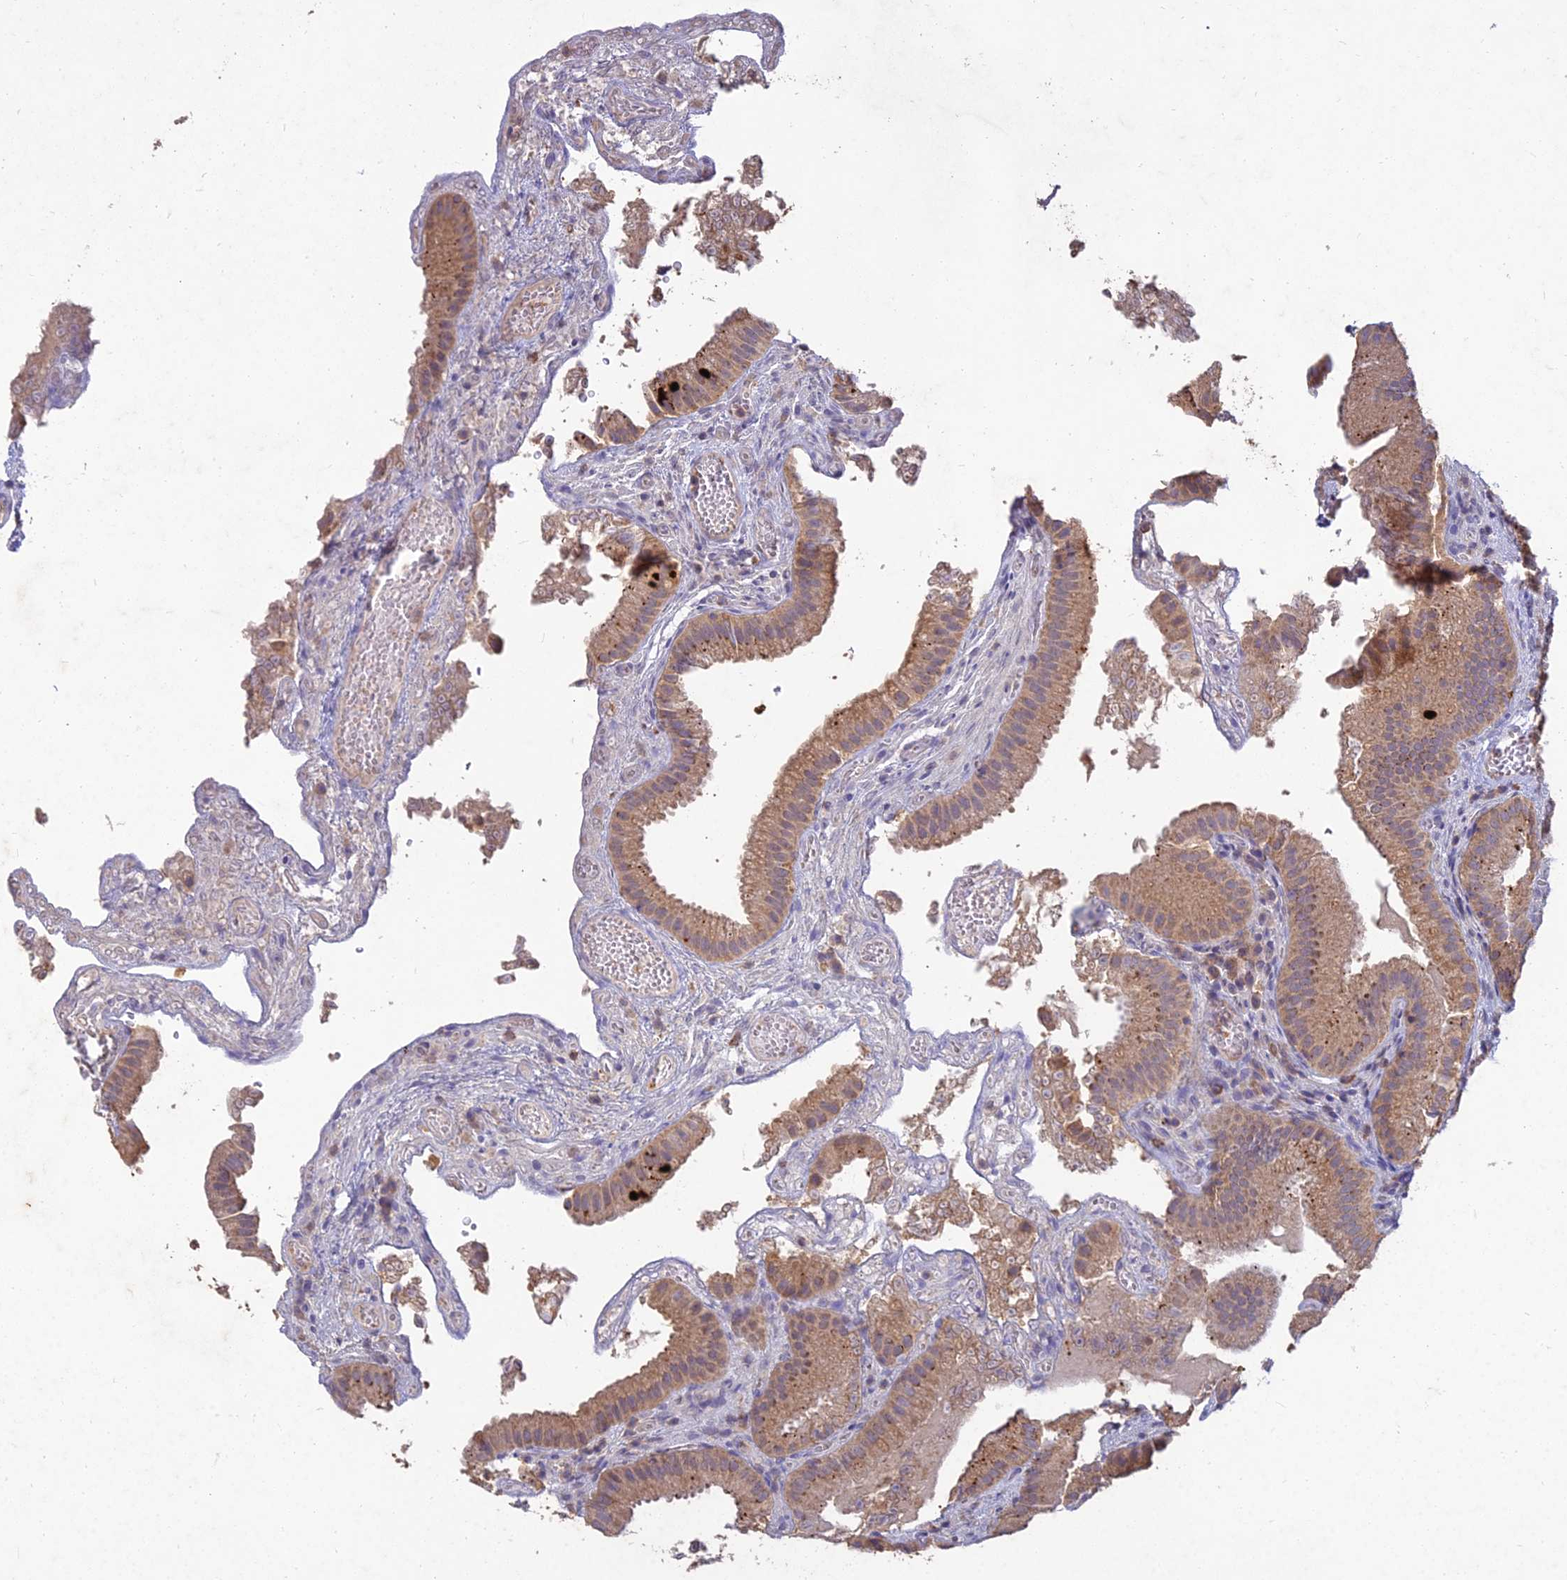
{"staining": {"intensity": "moderate", "quantity": ">75%", "location": "cytoplasmic/membranous"}, "tissue": "gallbladder", "cell_type": "Glandular cells", "image_type": "normal", "snomed": [{"axis": "morphology", "description": "Normal tissue, NOS"}, {"axis": "topography", "description": "Gallbladder"}], "caption": "A micrograph of human gallbladder stained for a protein shows moderate cytoplasmic/membranous brown staining in glandular cells. Using DAB (brown) and hematoxylin (blue) stains, captured at high magnification using brightfield microscopy.", "gene": "NXNL2", "patient": {"sex": "female", "age": 30}}